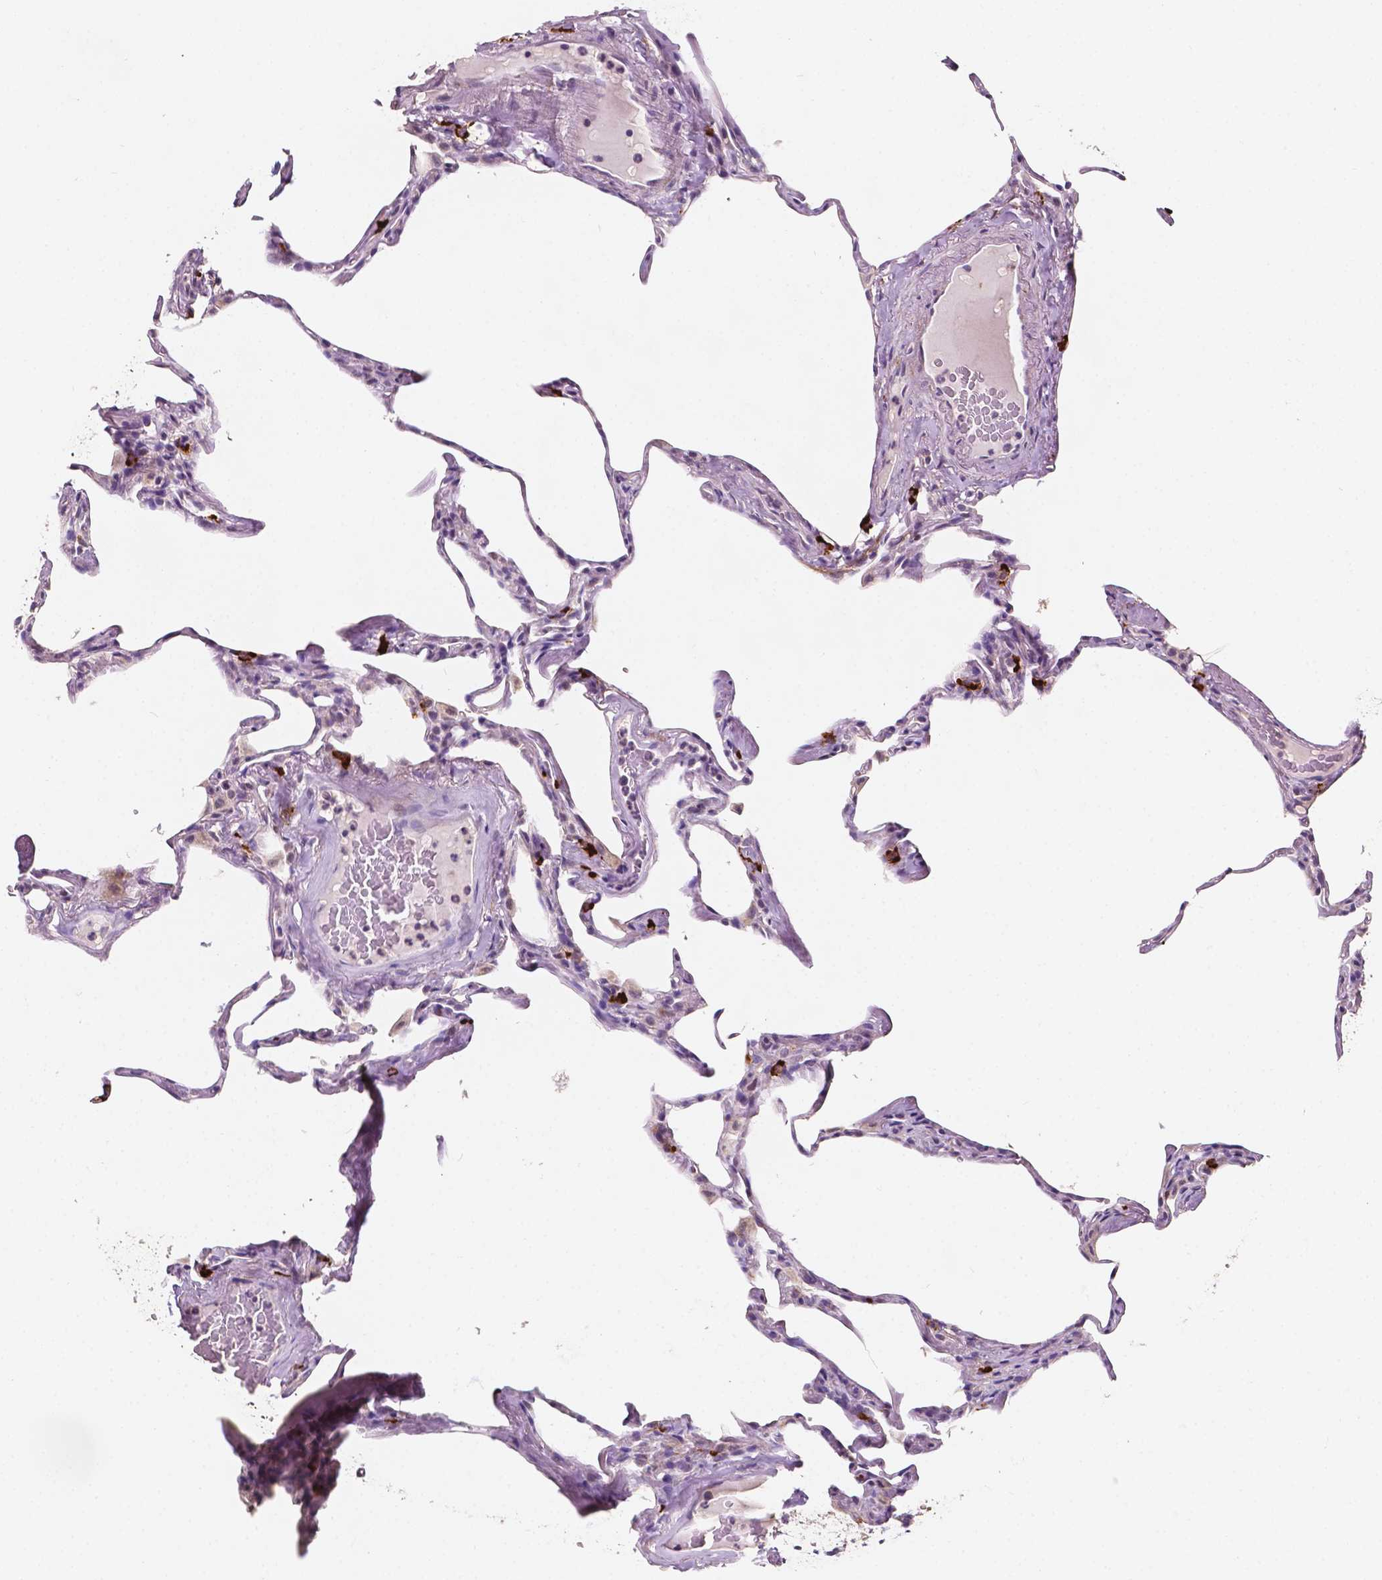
{"staining": {"intensity": "negative", "quantity": "none", "location": "none"}, "tissue": "lung", "cell_type": "Alveolar cells", "image_type": "normal", "snomed": [{"axis": "morphology", "description": "Normal tissue, NOS"}, {"axis": "topography", "description": "Lung"}], "caption": "Histopathology image shows no significant protein expression in alveolar cells of normal lung. (Brightfield microscopy of DAB immunohistochemistry at high magnification).", "gene": "SIRT2", "patient": {"sex": "male", "age": 65}}